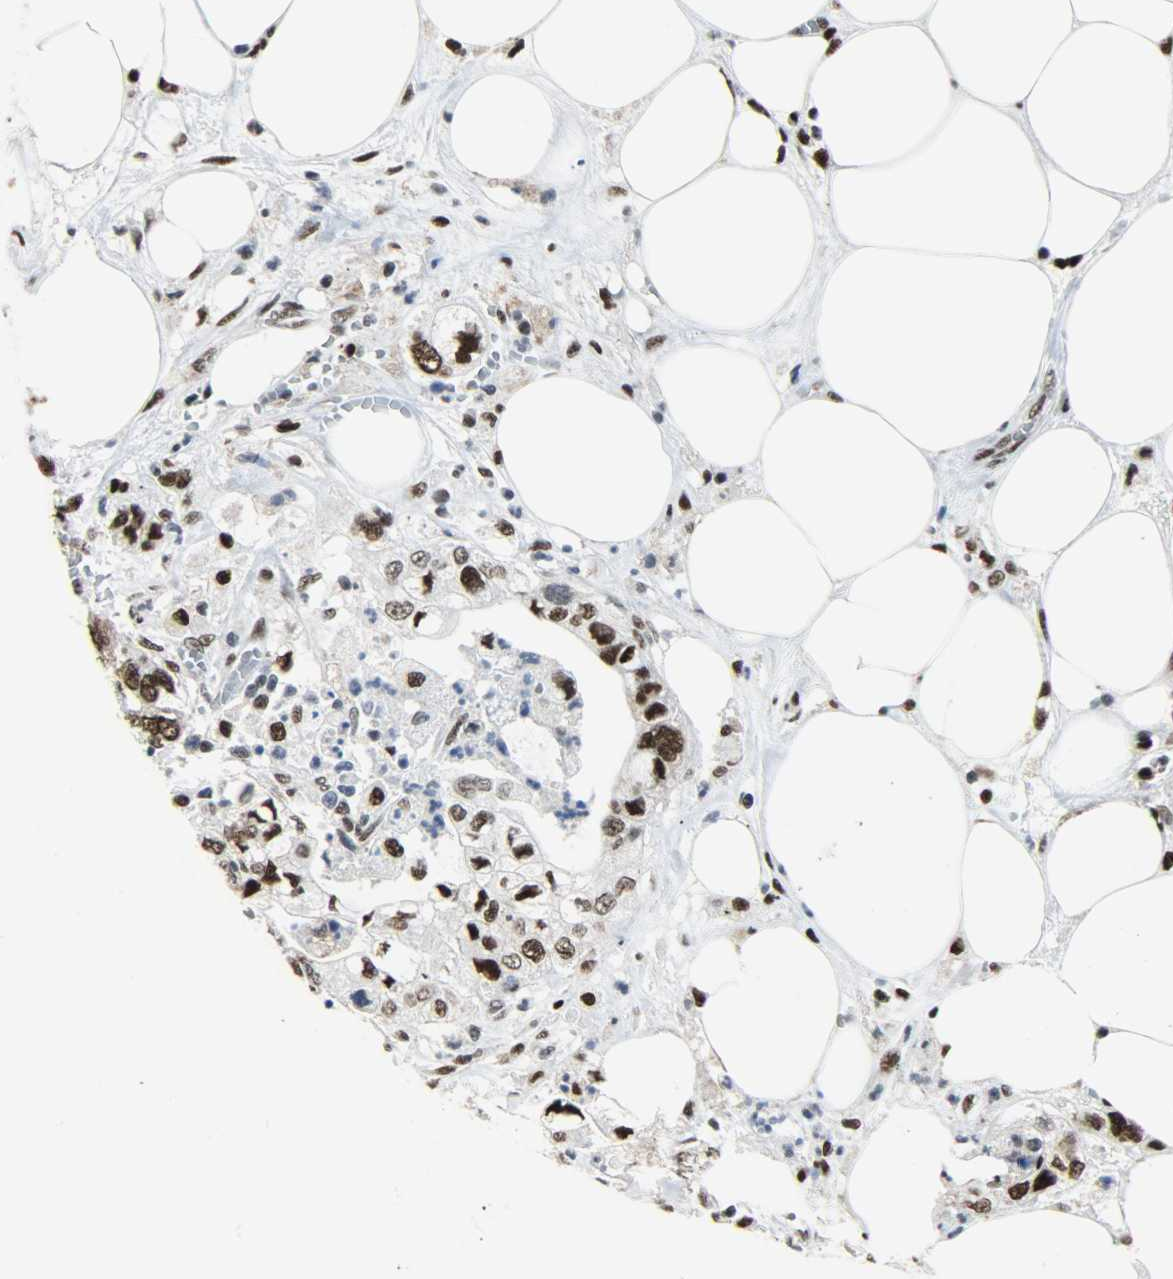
{"staining": {"intensity": "strong", "quantity": ">75%", "location": "nuclear"}, "tissue": "pancreatic cancer", "cell_type": "Tumor cells", "image_type": "cancer", "snomed": [{"axis": "morphology", "description": "Adenocarcinoma, NOS"}, {"axis": "topography", "description": "Pancreas"}], "caption": "About >75% of tumor cells in pancreatic cancer (adenocarcinoma) exhibit strong nuclear protein staining as visualized by brown immunohistochemical staining.", "gene": "SSB", "patient": {"sex": "male", "age": 70}}